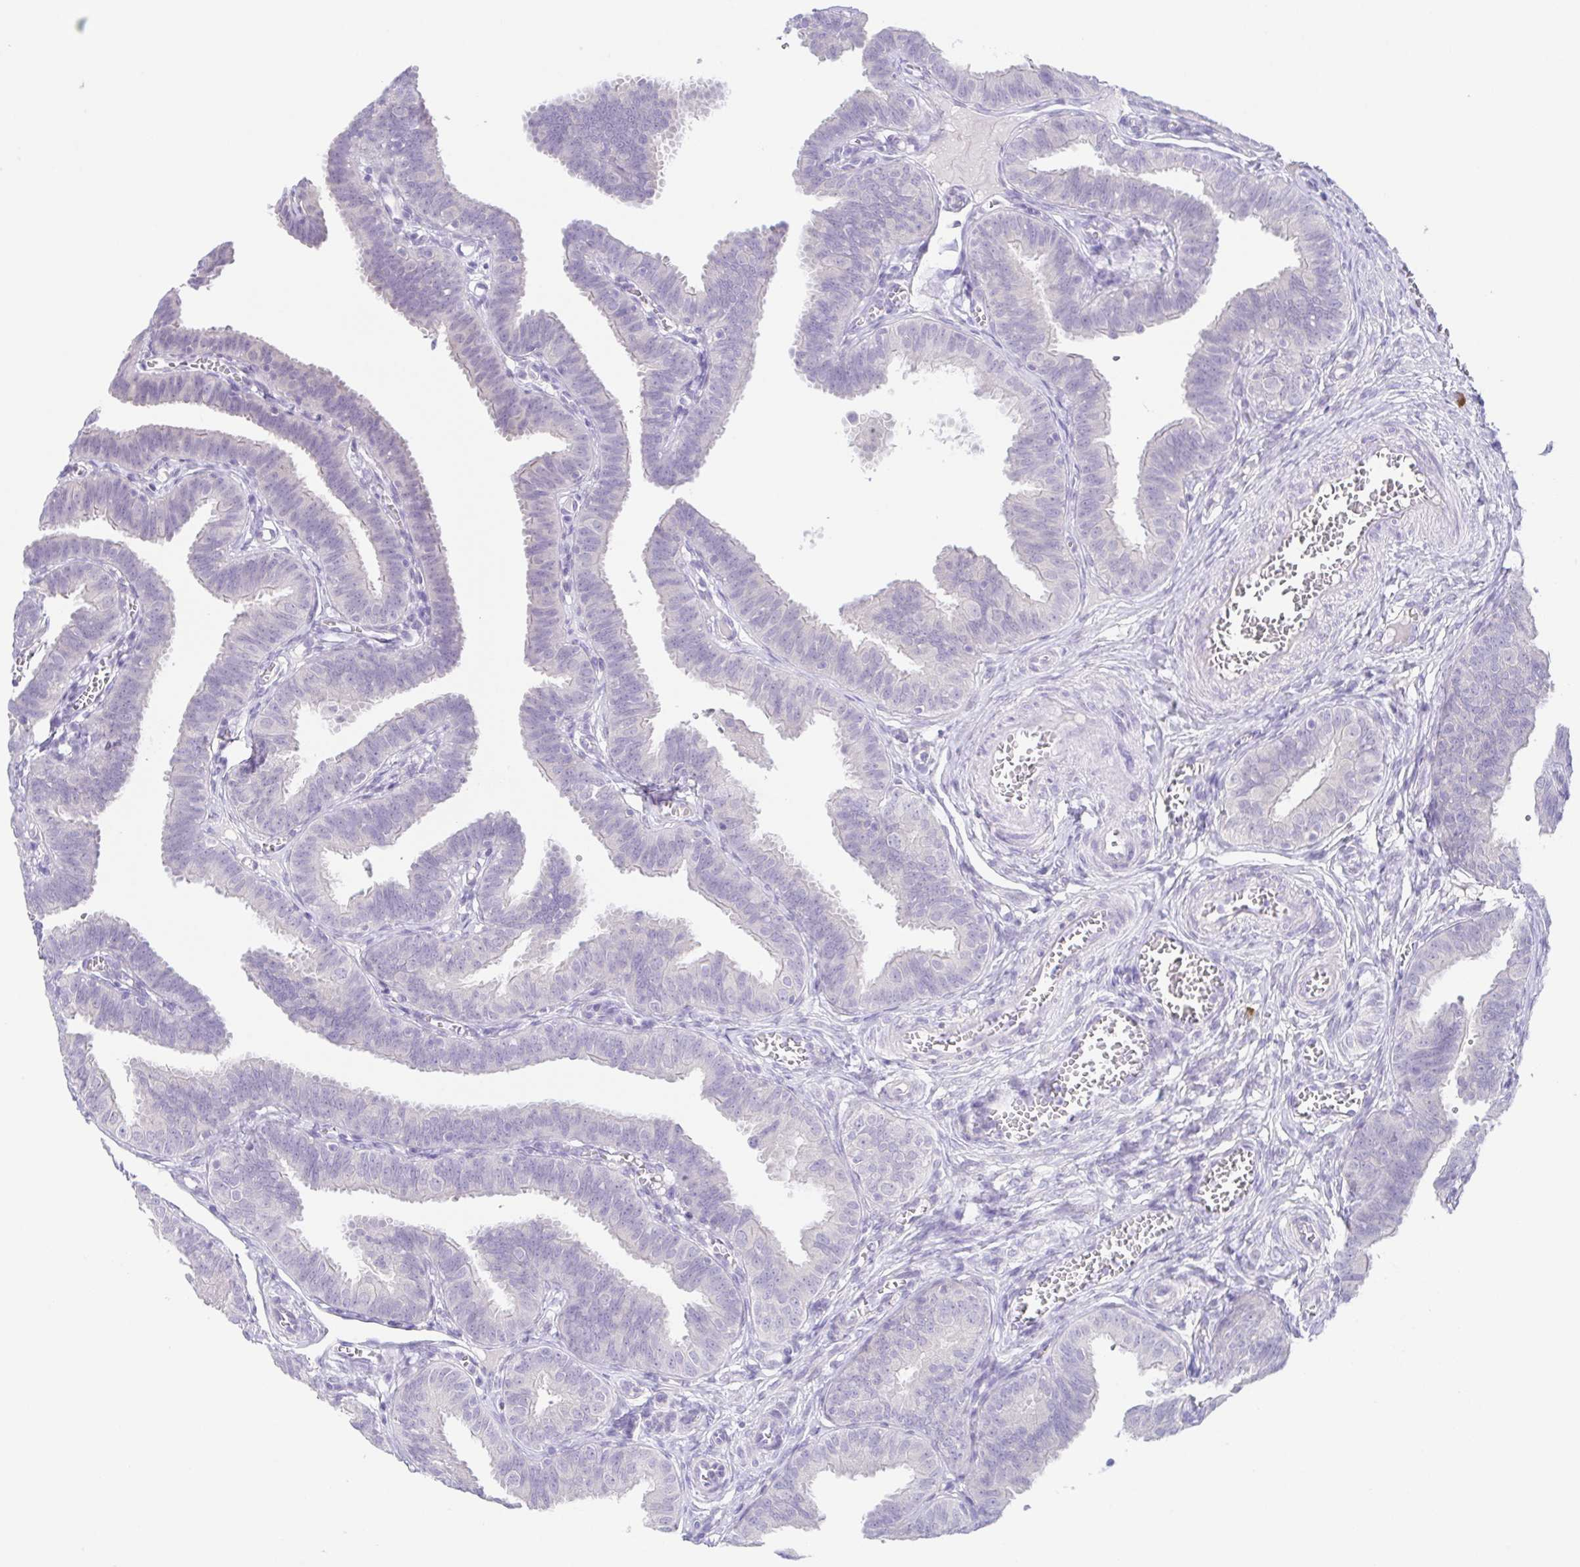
{"staining": {"intensity": "negative", "quantity": "none", "location": "none"}, "tissue": "fallopian tube", "cell_type": "Glandular cells", "image_type": "normal", "snomed": [{"axis": "morphology", "description": "Normal tissue, NOS"}, {"axis": "topography", "description": "Fallopian tube"}], "caption": "The immunohistochemistry (IHC) photomicrograph has no significant expression in glandular cells of fallopian tube. (DAB (3,3'-diaminobenzidine) IHC visualized using brightfield microscopy, high magnification).", "gene": "KRTDAP", "patient": {"sex": "female", "age": 25}}